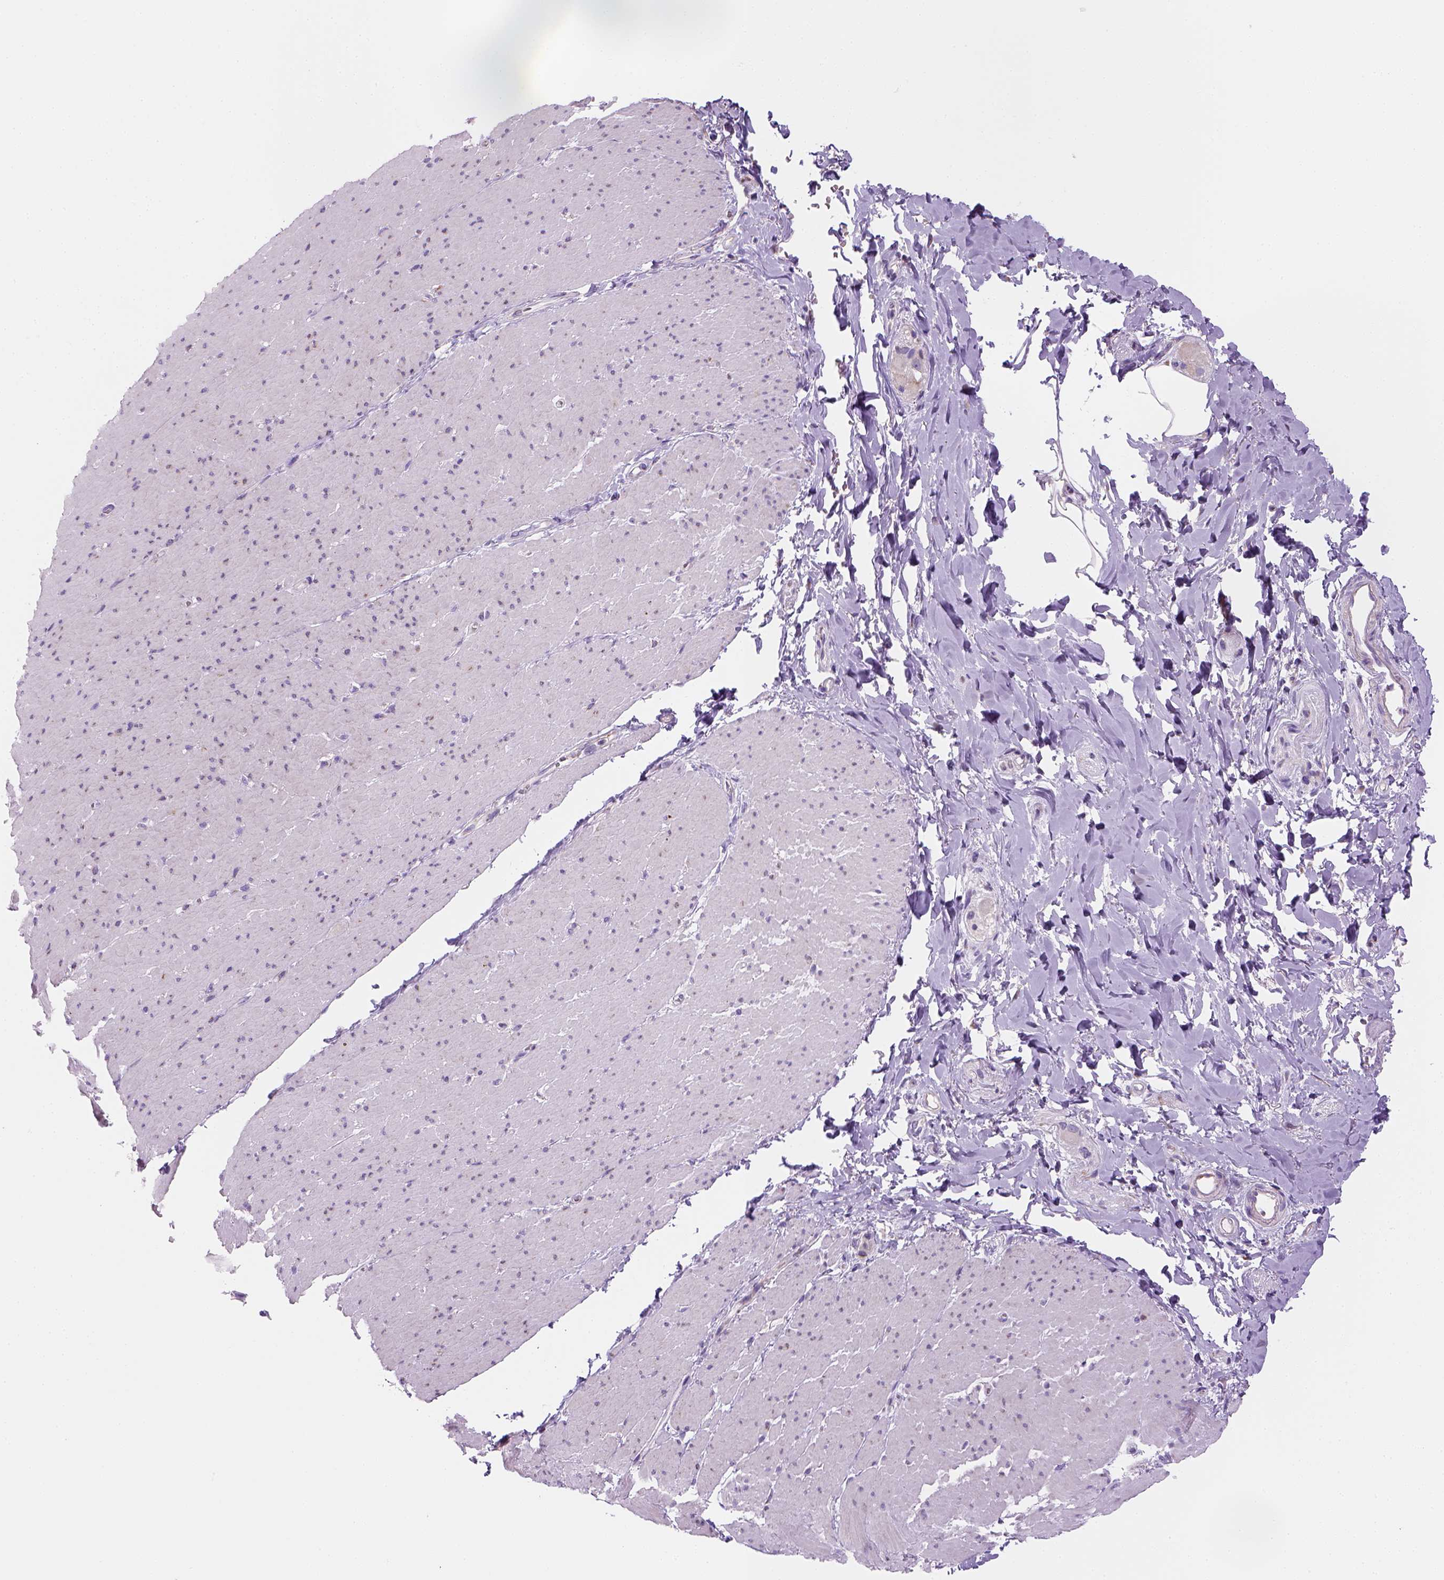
{"staining": {"intensity": "weak", "quantity": "<25%", "location": "cytoplasmic/membranous"}, "tissue": "smooth muscle", "cell_type": "Smooth muscle cells", "image_type": "normal", "snomed": [{"axis": "morphology", "description": "Normal tissue, NOS"}, {"axis": "topography", "description": "Smooth muscle"}, {"axis": "topography", "description": "Rectum"}], "caption": "Human smooth muscle stained for a protein using immunohistochemistry shows no expression in smooth muscle cells.", "gene": "CES2", "patient": {"sex": "male", "age": 53}}